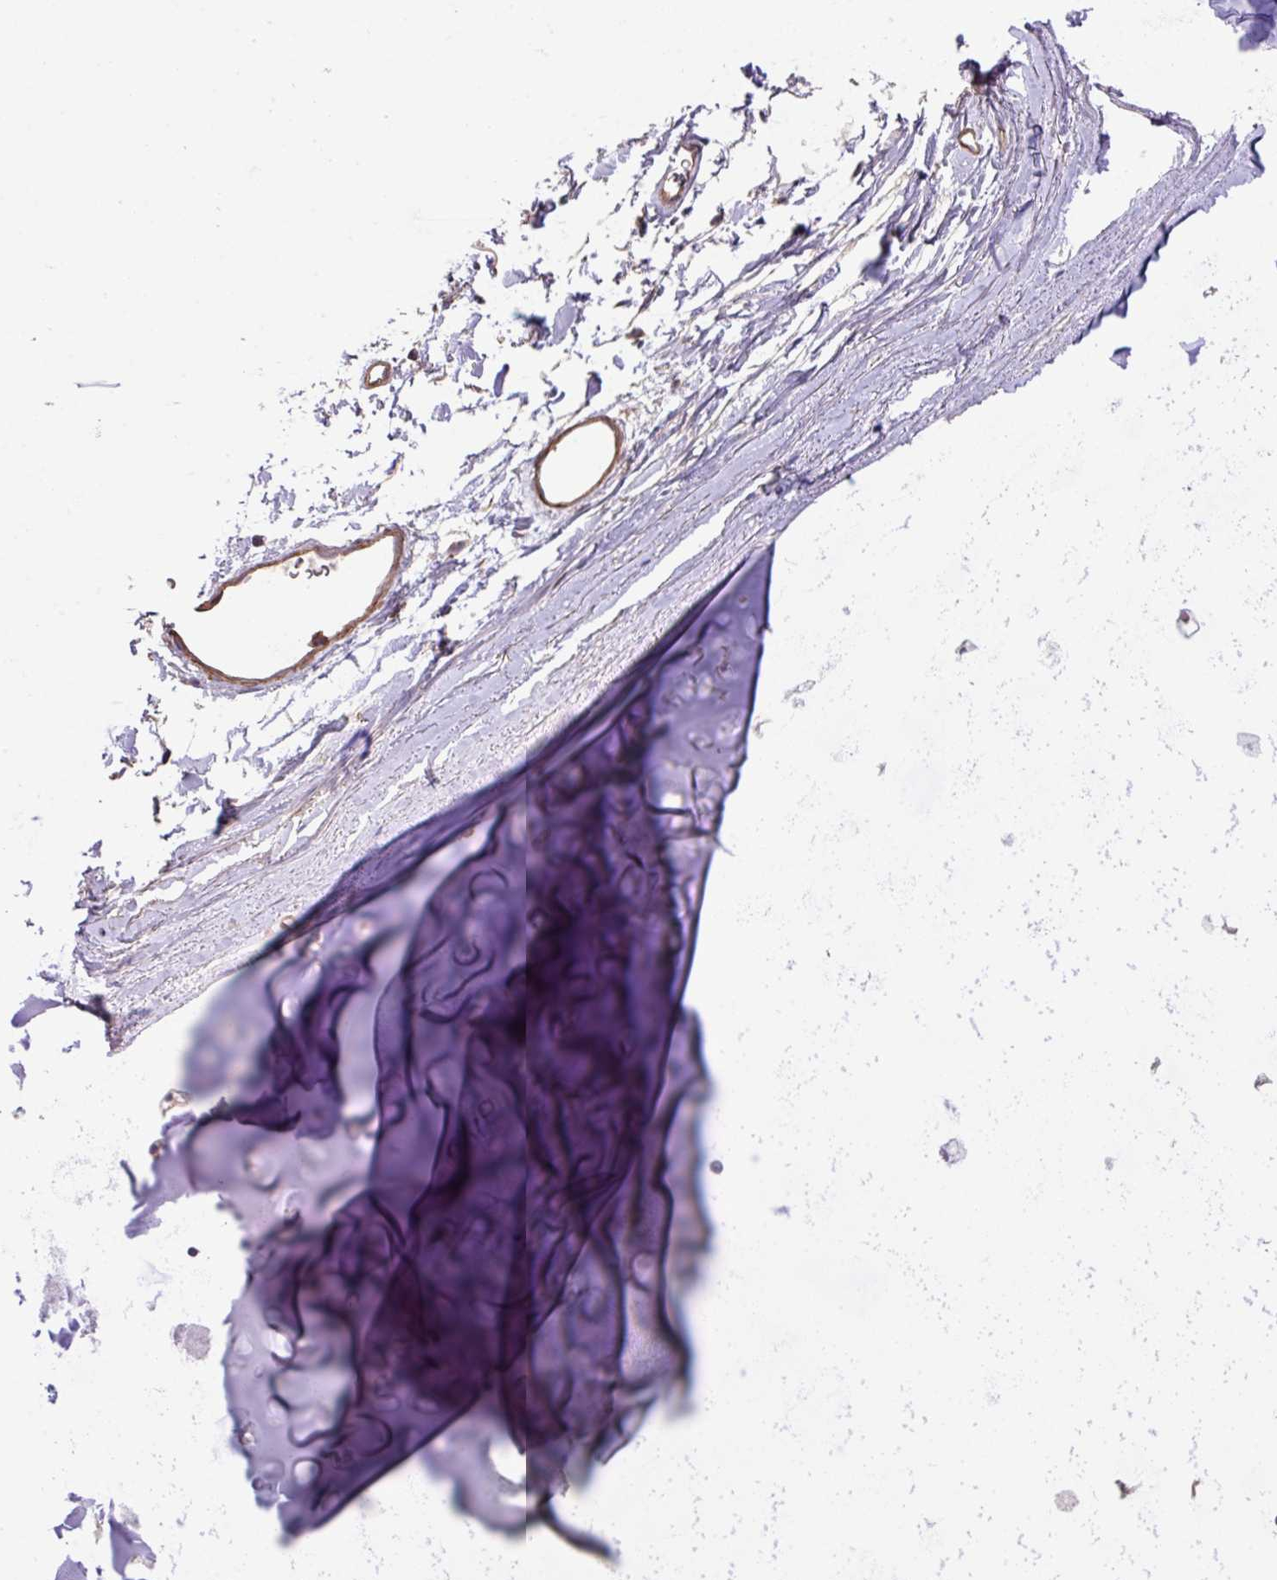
{"staining": {"intensity": "negative", "quantity": "none", "location": "none"}, "tissue": "adipose tissue", "cell_type": "Adipocytes", "image_type": "normal", "snomed": [{"axis": "morphology", "description": "Normal tissue, NOS"}, {"axis": "topography", "description": "Lymph node"}, {"axis": "topography", "description": "Cartilage tissue"}, {"axis": "topography", "description": "Bronchus"}], "caption": "This is a micrograph of IHC staining of normal adipose tissue, which shows no staining in adipocytes. (Stains: DAB IHC with hematoxylin counter stain, Microscopy: brightfield microscopy at high magnification).", "gene": "CALML4", "patient": {"sex": "female", "age": 70}}